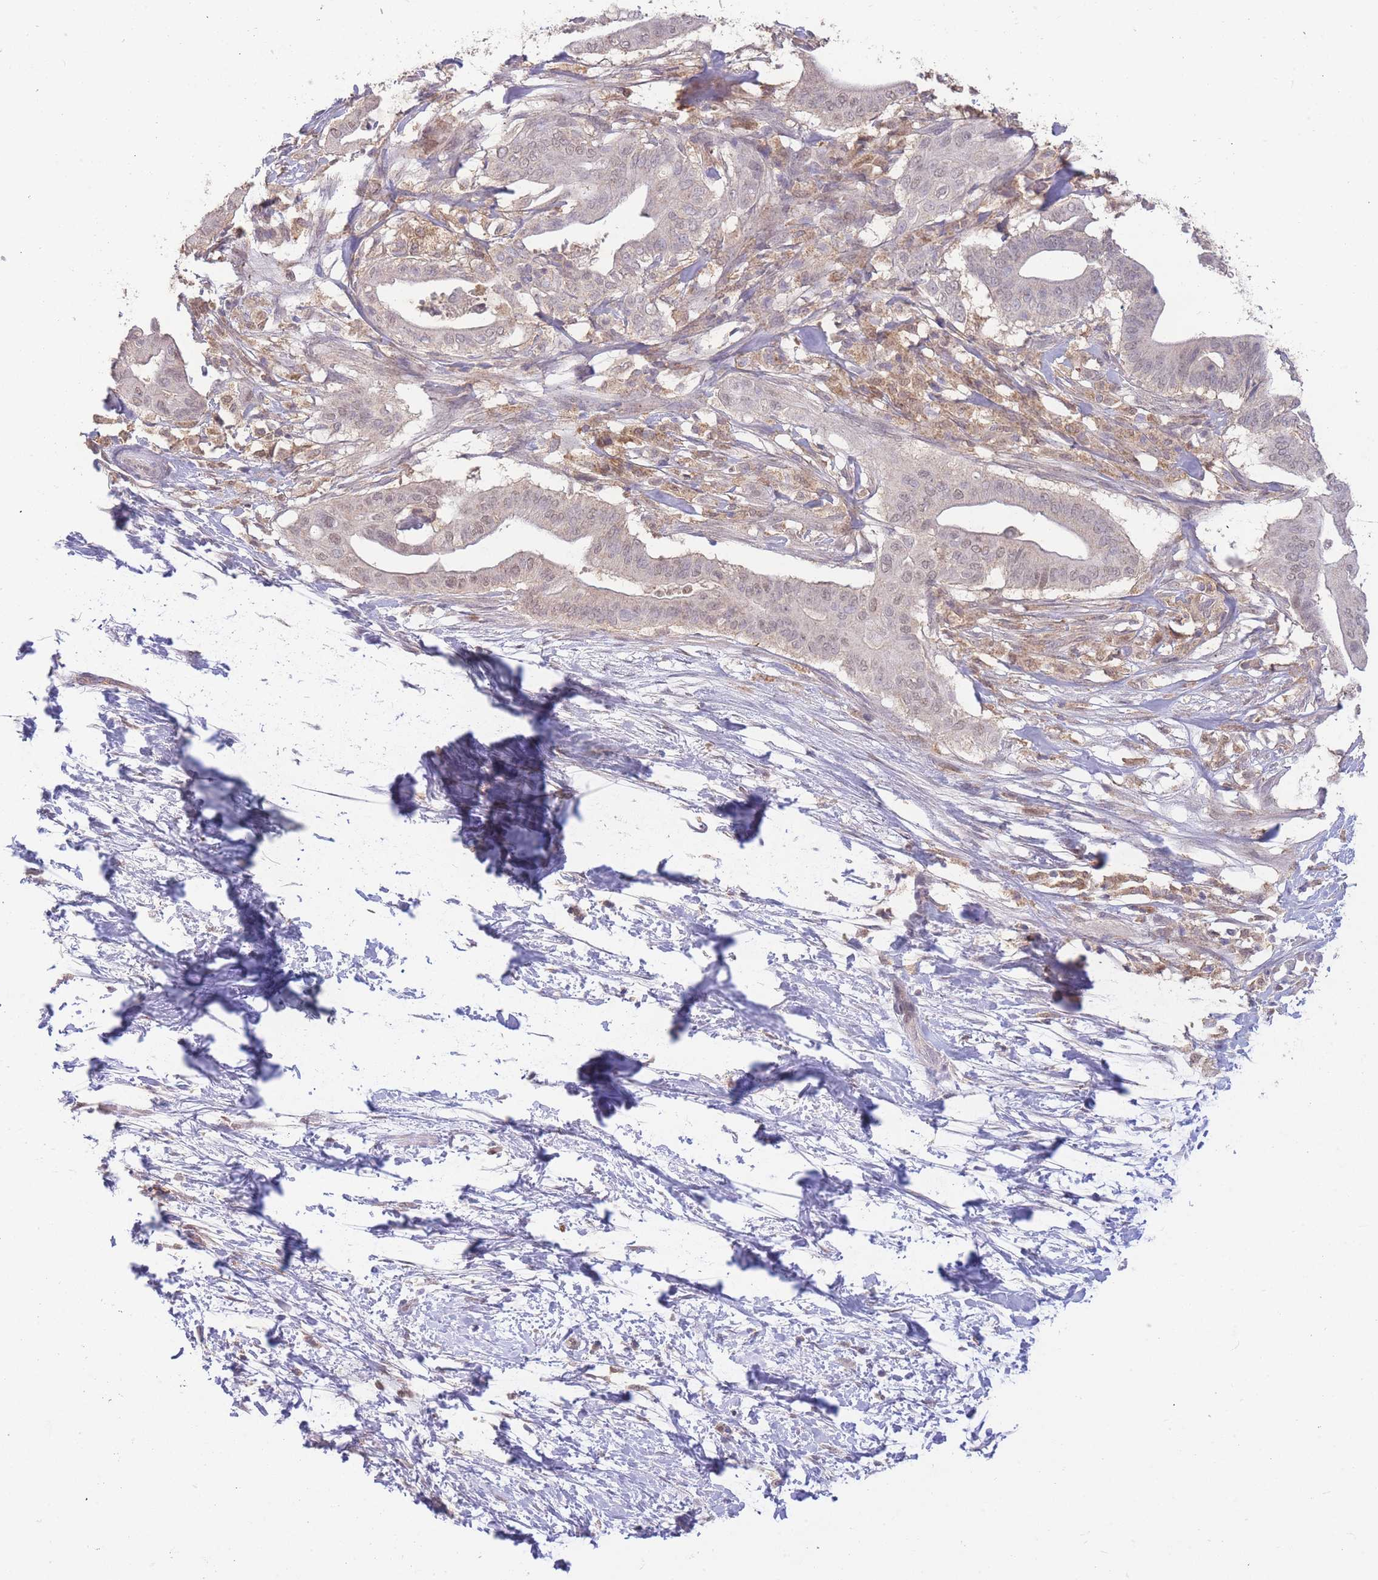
{"staining": {"intensity": "weak", "quantity": "25%-75%", "location": "nuclear"}, "tissue": "pancreatic cancer", "cell_type": "Tumor cells", "image_type": "cancer", "snomed": [{"axis": "morphology", "description": "Adenocarcinoma, NOS"}, {"axis": "topography", "description": "Pancreas"}], "caption": "Brown immunohistochemical staining in human pancreatic cancer (adenocarcinoma) displays weak nuclear staining in approximately 25%-75% of tumor cells.", "gene": "RNF144B", "patient": {"sex": "male", "age": 68}}